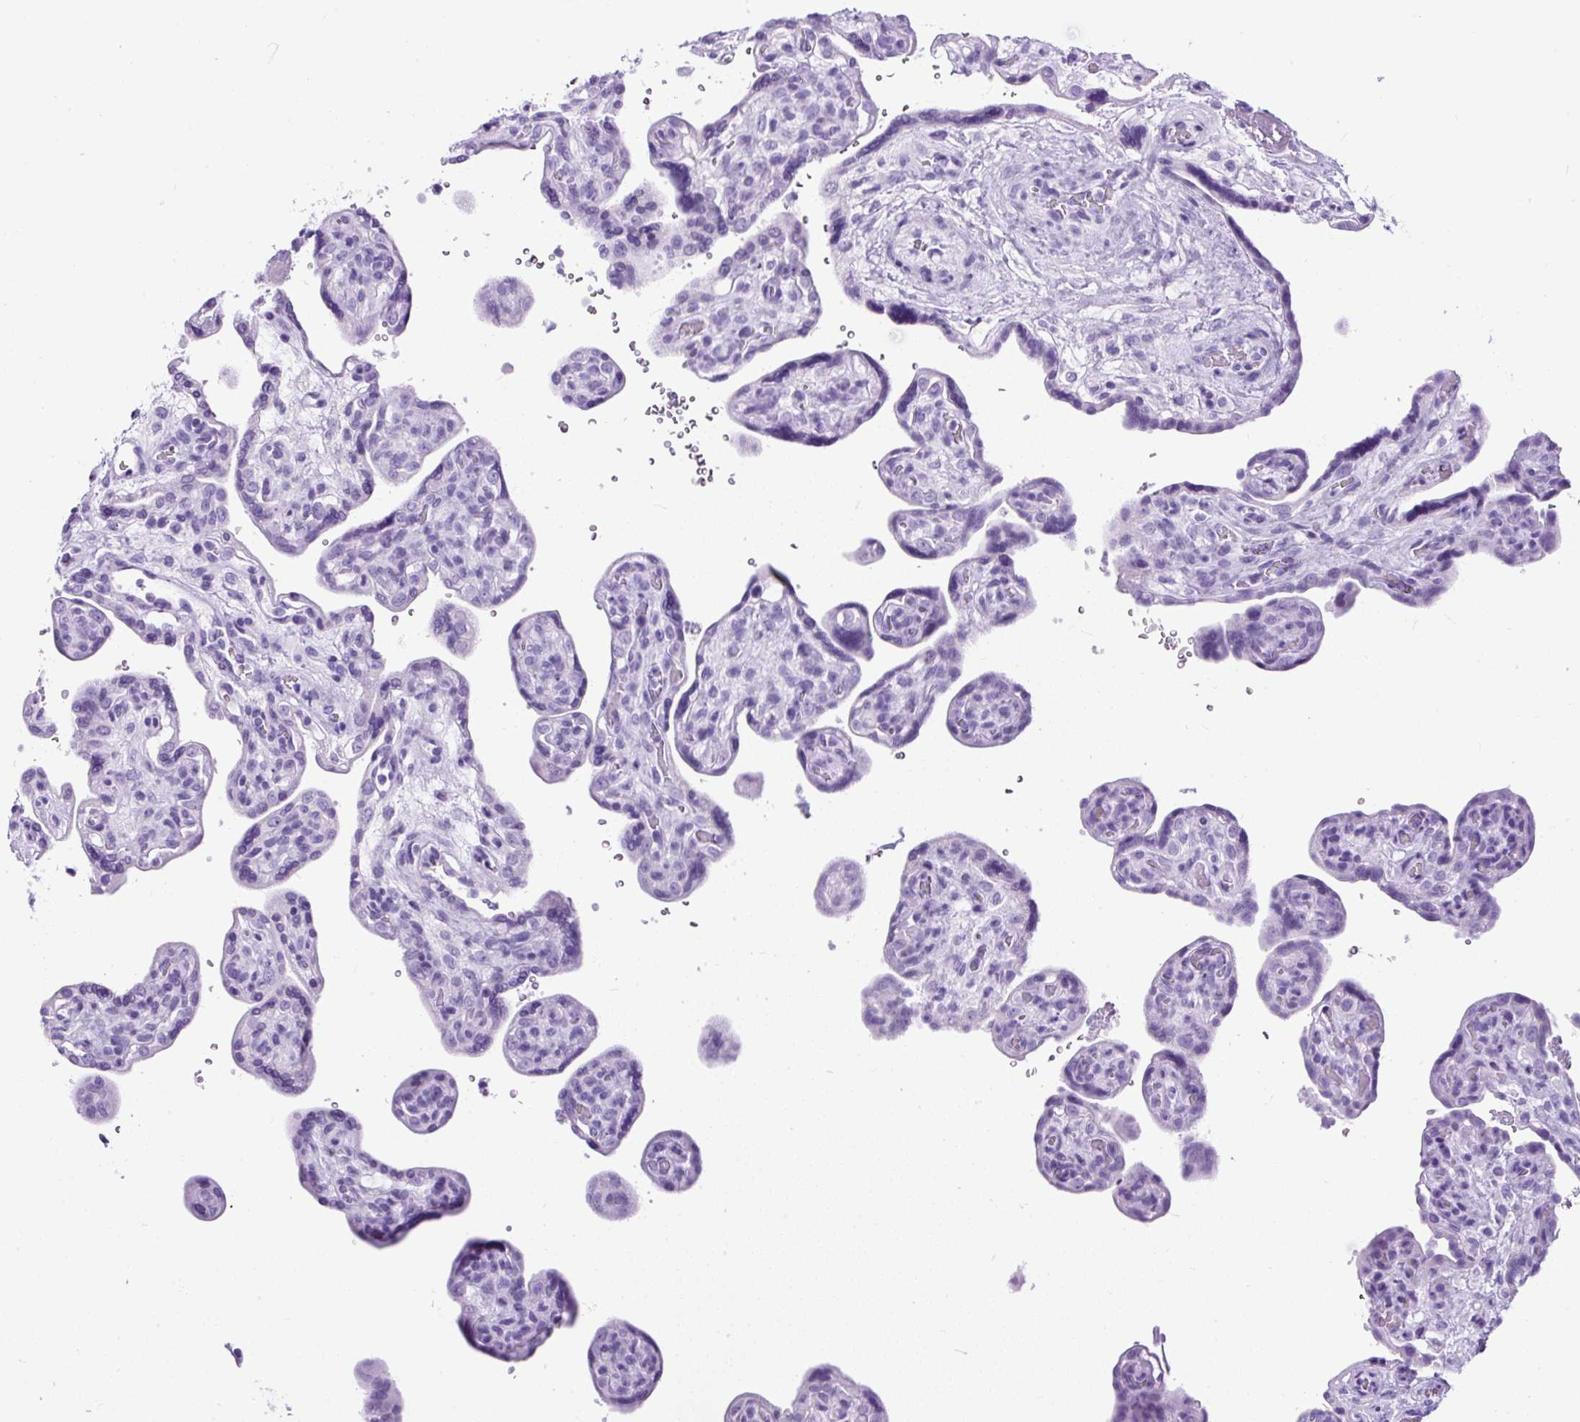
{"staining": {"intensity": "negative", "quantity": "none", "location": "none"}, "tissue": "placenta", "cell_type": "Decidual cells", "image_type": "normal", "snomed": [{"axis": "morphology", "description": "Normal tissue, NOS"}, {"axis": "topography", "description": "Placenta"}], "caption": "This is a image of immunohistochemistry (IHC) staining of benign placenta, which shows no expression in decidual cells.", "gene": "PDIA2", "patient": {"sex": "female", "age": 39}}